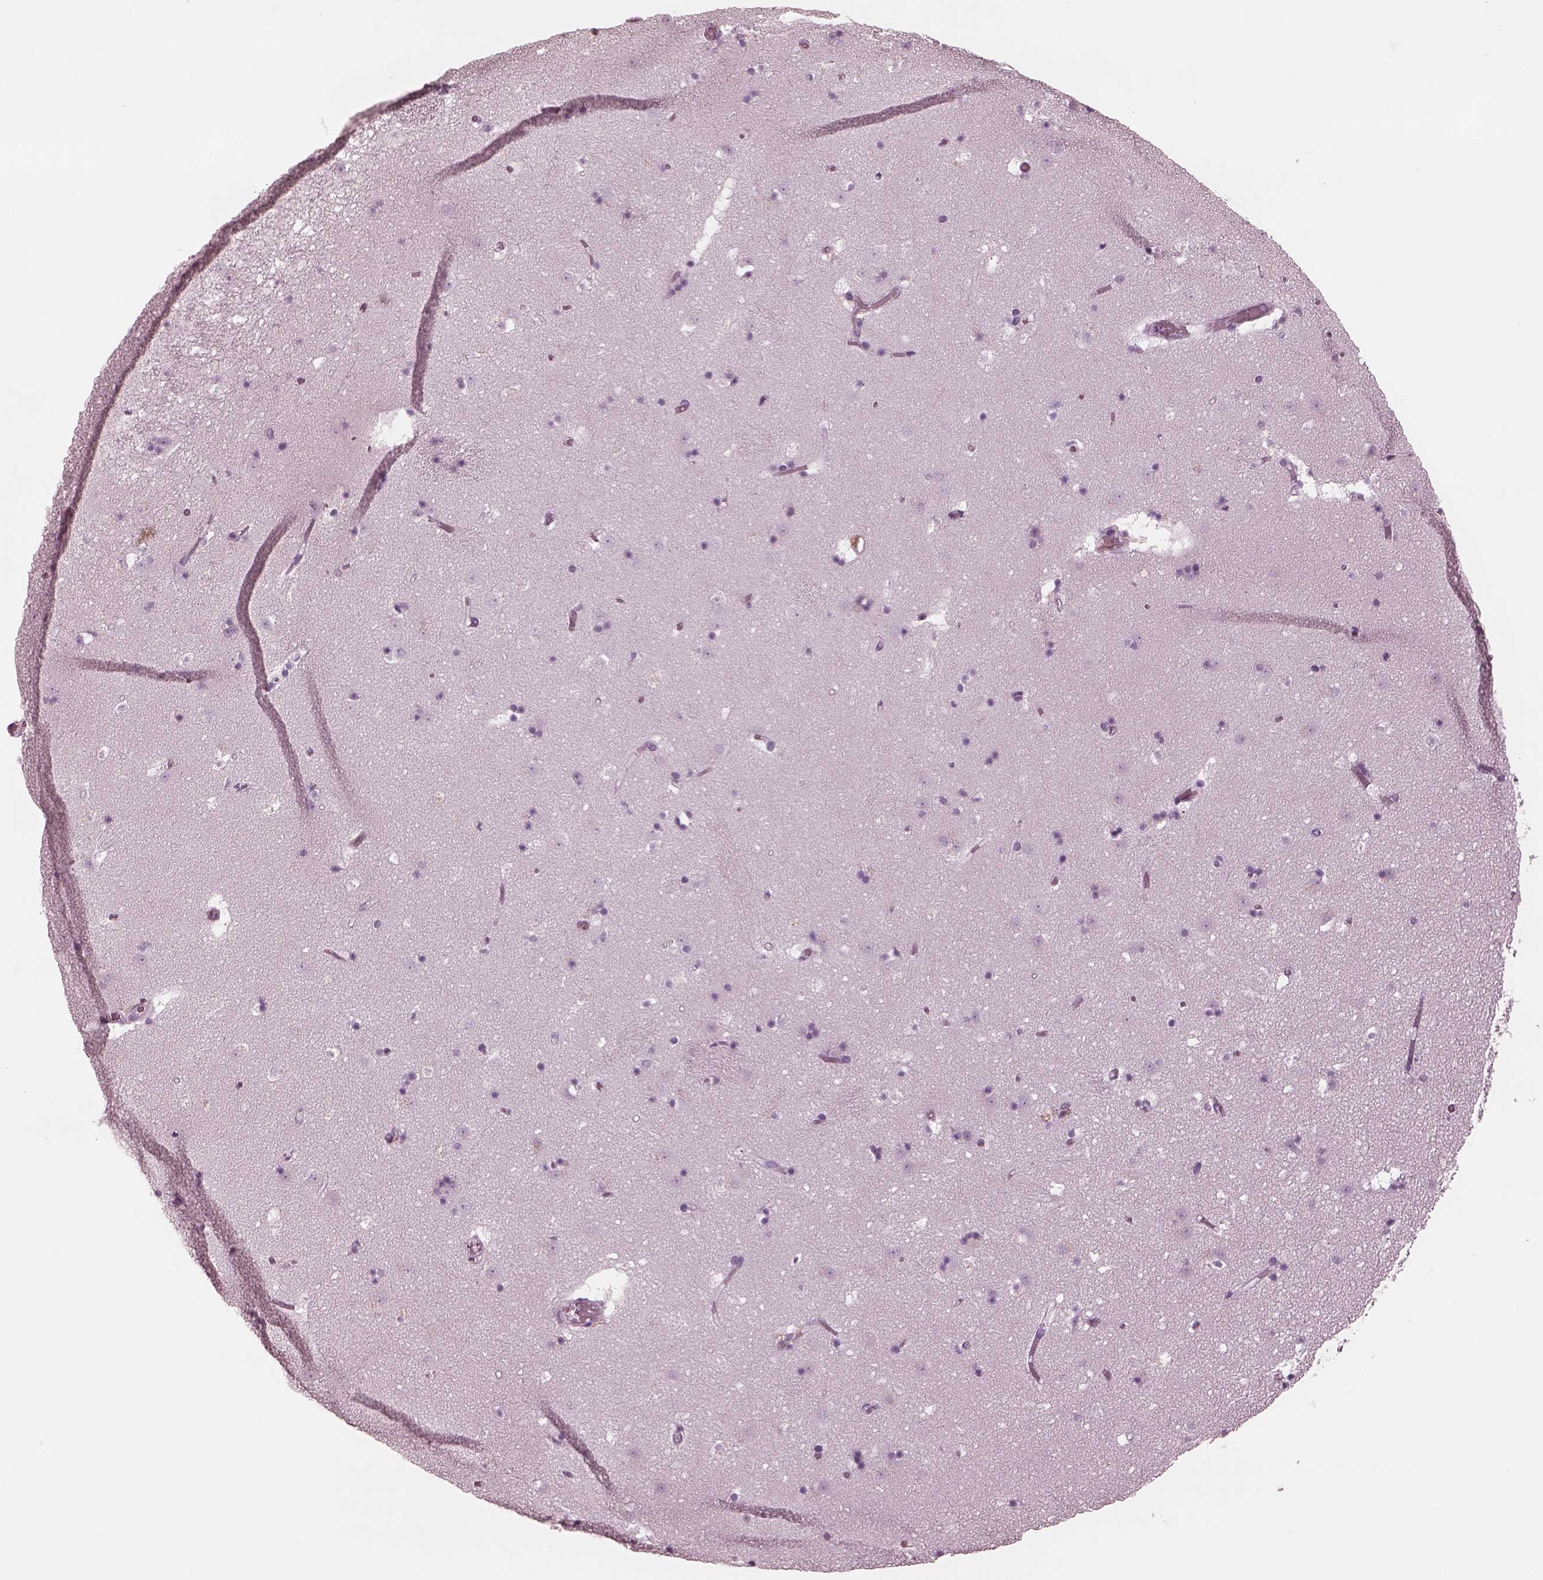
{"staining": {"intensity": "negative", "quantity": "none", "location": "none"}, "tissue": "caudate", "cell_type": "Glial cells", "image_type": "normal", "snomed": [{"axis": "morphology", "description": "Normal tissue, NOS"}, {"axis": "topography", "description": "Lateral ventricle wall"}], "caption": "This is a photomicrograph of IHC staining of unremarkable caudate, which shows no positivity in glial cells.", "gene": "CGA", "patient": {"sex": "female", "age": 42}}